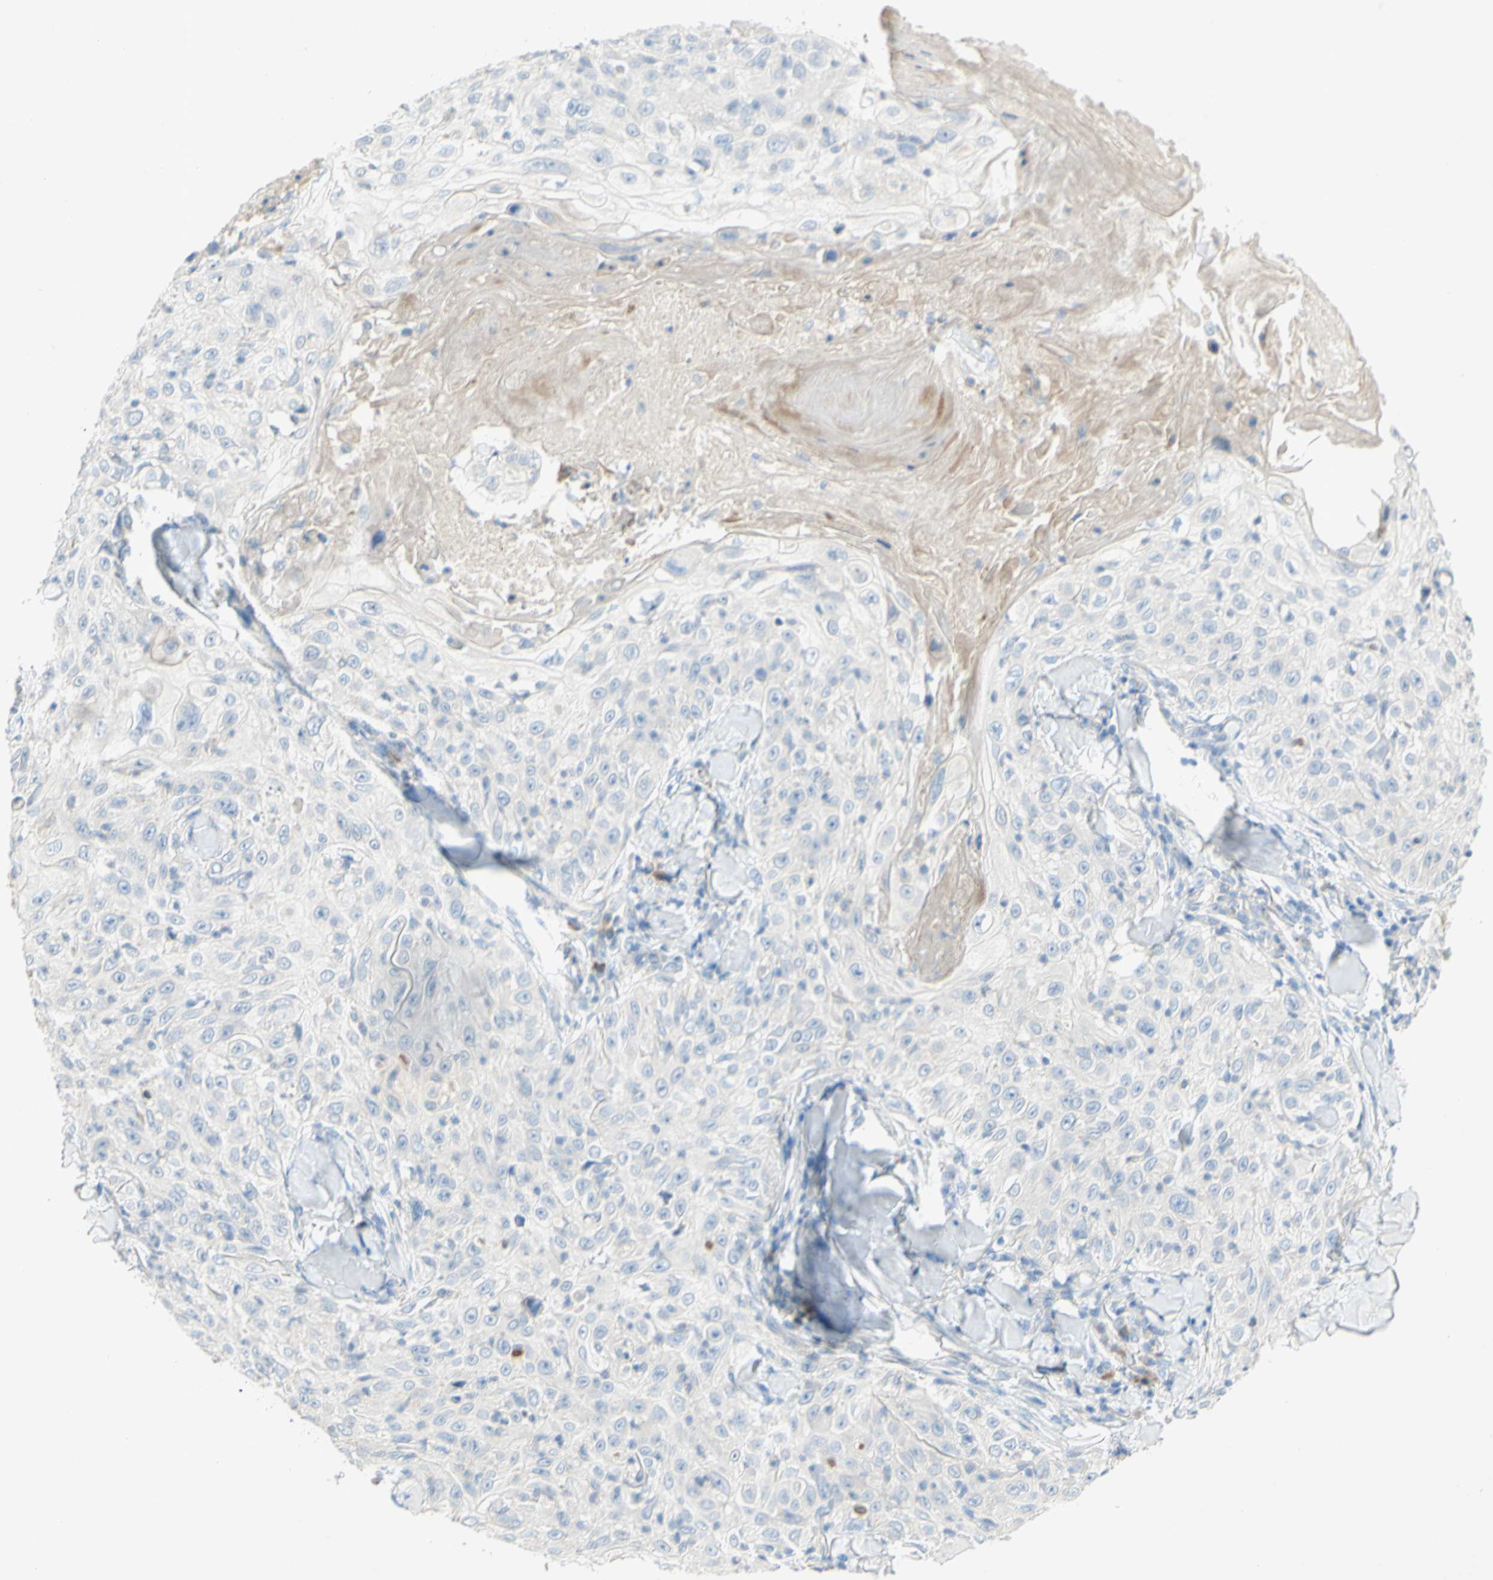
{"staining": {"intensity": "negative", "quantity": "none", "location": "none"}, "tissue": "skin cancer", "cell_type": "Tumor cells", "image_type": "cancer", "snomed": [{"axis": "morphology", "description": "Squamous cell carcinoma, NOS"}, {"axis": "topography", "description": "Skin"}], "caption": "Protein analysis of skin cancer exhibits no significant positivity in tumor cells. (Brightfield microscopy of DAB (3,3'-diaminobenzidine) IHC at high magnification).", "gene": "ACADL", "patient": {"sex": "male", "age": 86}}